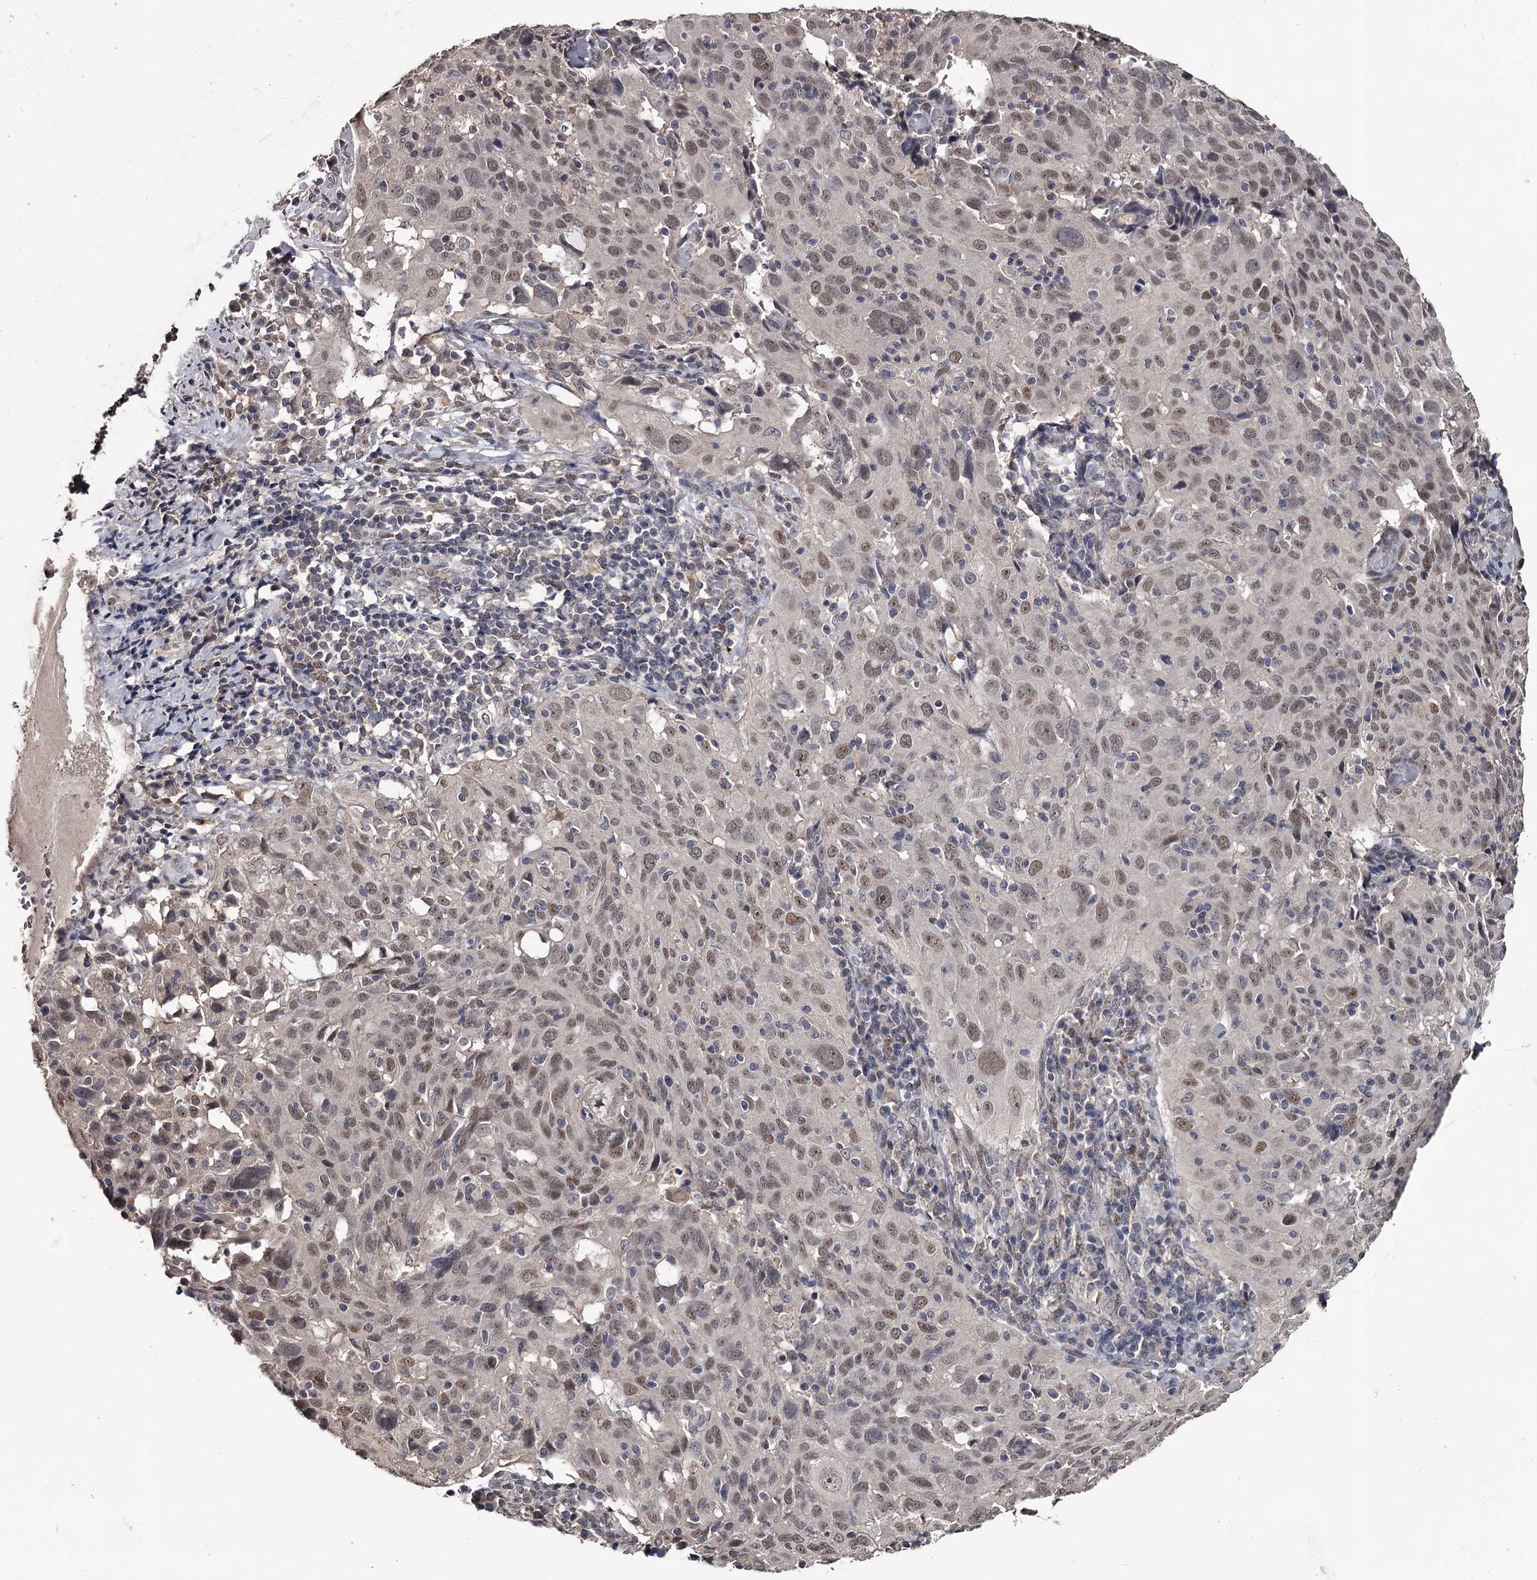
{"staining": {"intensity": "moderate", "quantity": ">75%", "location": "nuclear"}, "tissue": "cervical cancer", "cell_type": "Tumor cells", "image_type": "cancer", "snomed": [{"axis": "morphology", "description": "Squamous cell carcinoma, NOS"}, {"axis": "topography", "description": "Cervix"}], "caption": "A histopathology image of cervical cancer stained for a protein reveals moderate nuclear brown staining in tumor cells.", "gene": "PRPF40B", "patient": {"sex": "female", "age": 31}}